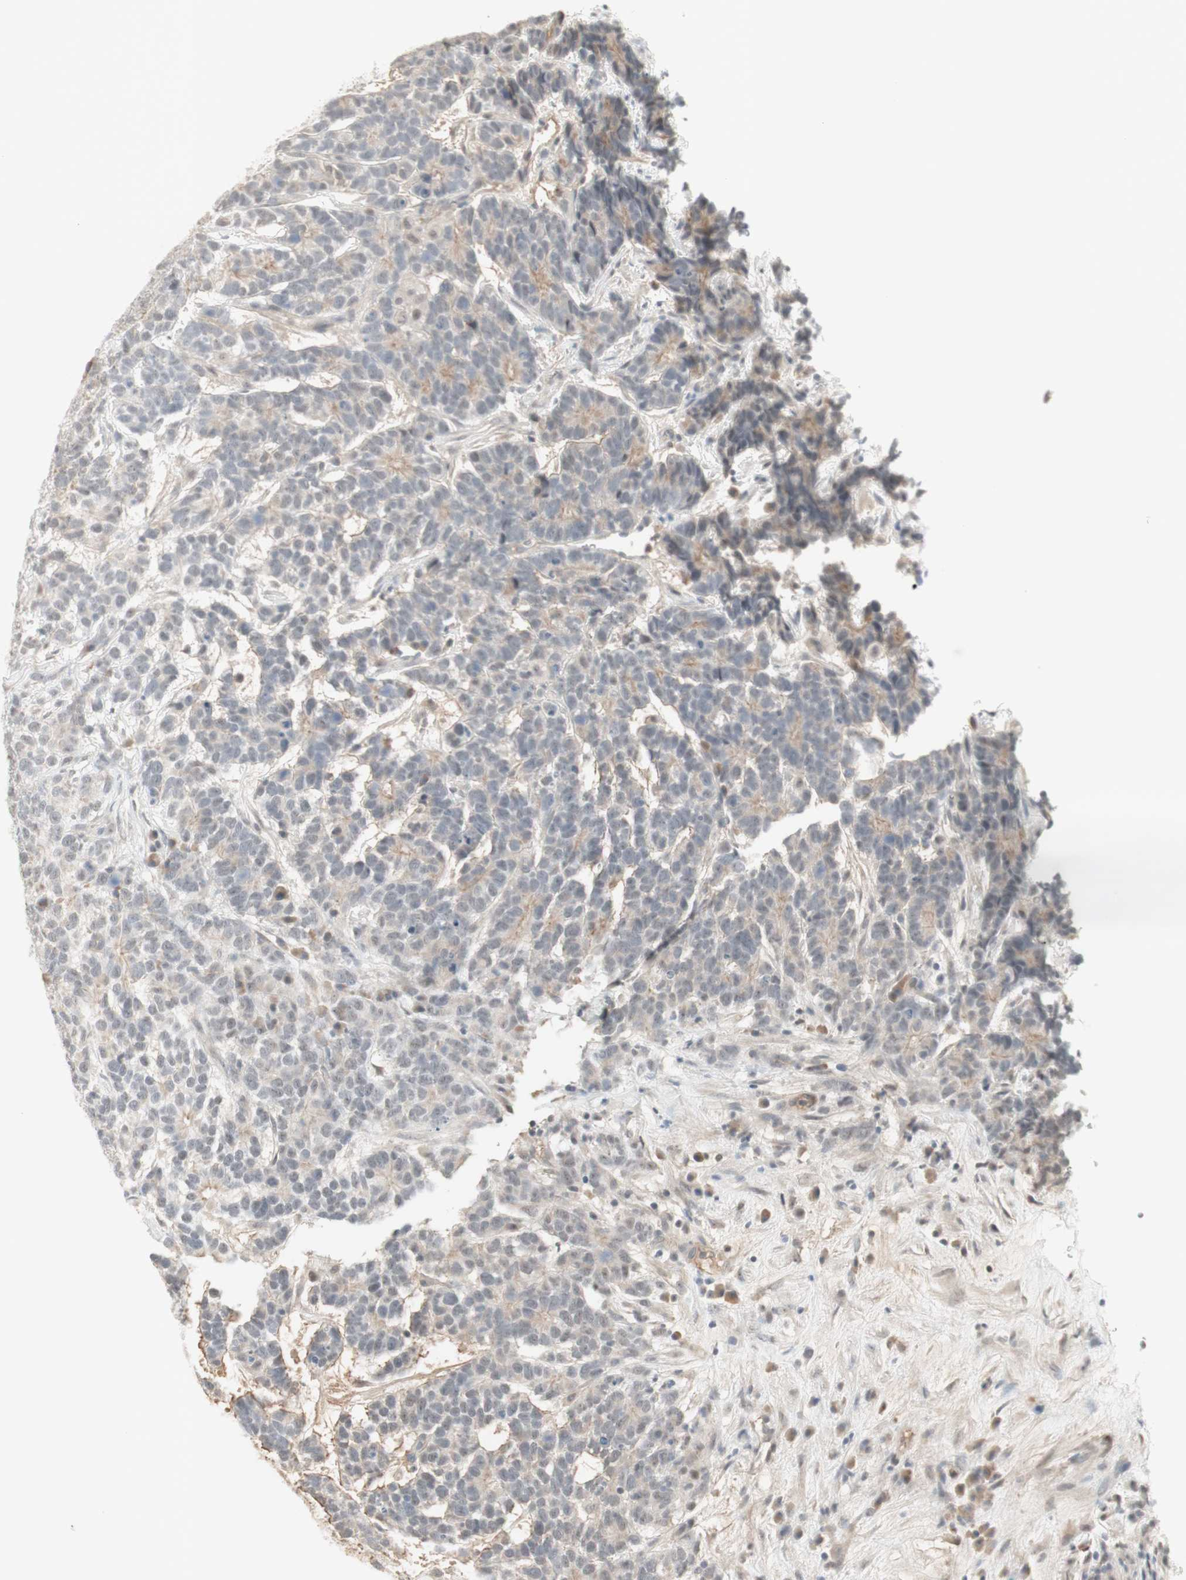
{"staining": {"intensity": "negative", "quantity": "none", "location": "none"}, "tissue": "testis cancer", "cell_type": "Tumor cells", "image_type": "cancer", "snomed": [{"axis": "morphology", "description": "Carcinoma, Embryonal, NOS"}, {"axis": "topography", "description": "Testis"}], "caption": "IHC photomicrograph of neoplastic tissue: human testis cancer (embryonal carcinoma) stained with DAB (3,3'-diaminobenzidine) displays no significant protein expression in tumor cells.", "gene": "PLCD4", "patient": {"sex": "male", "age": 26}}